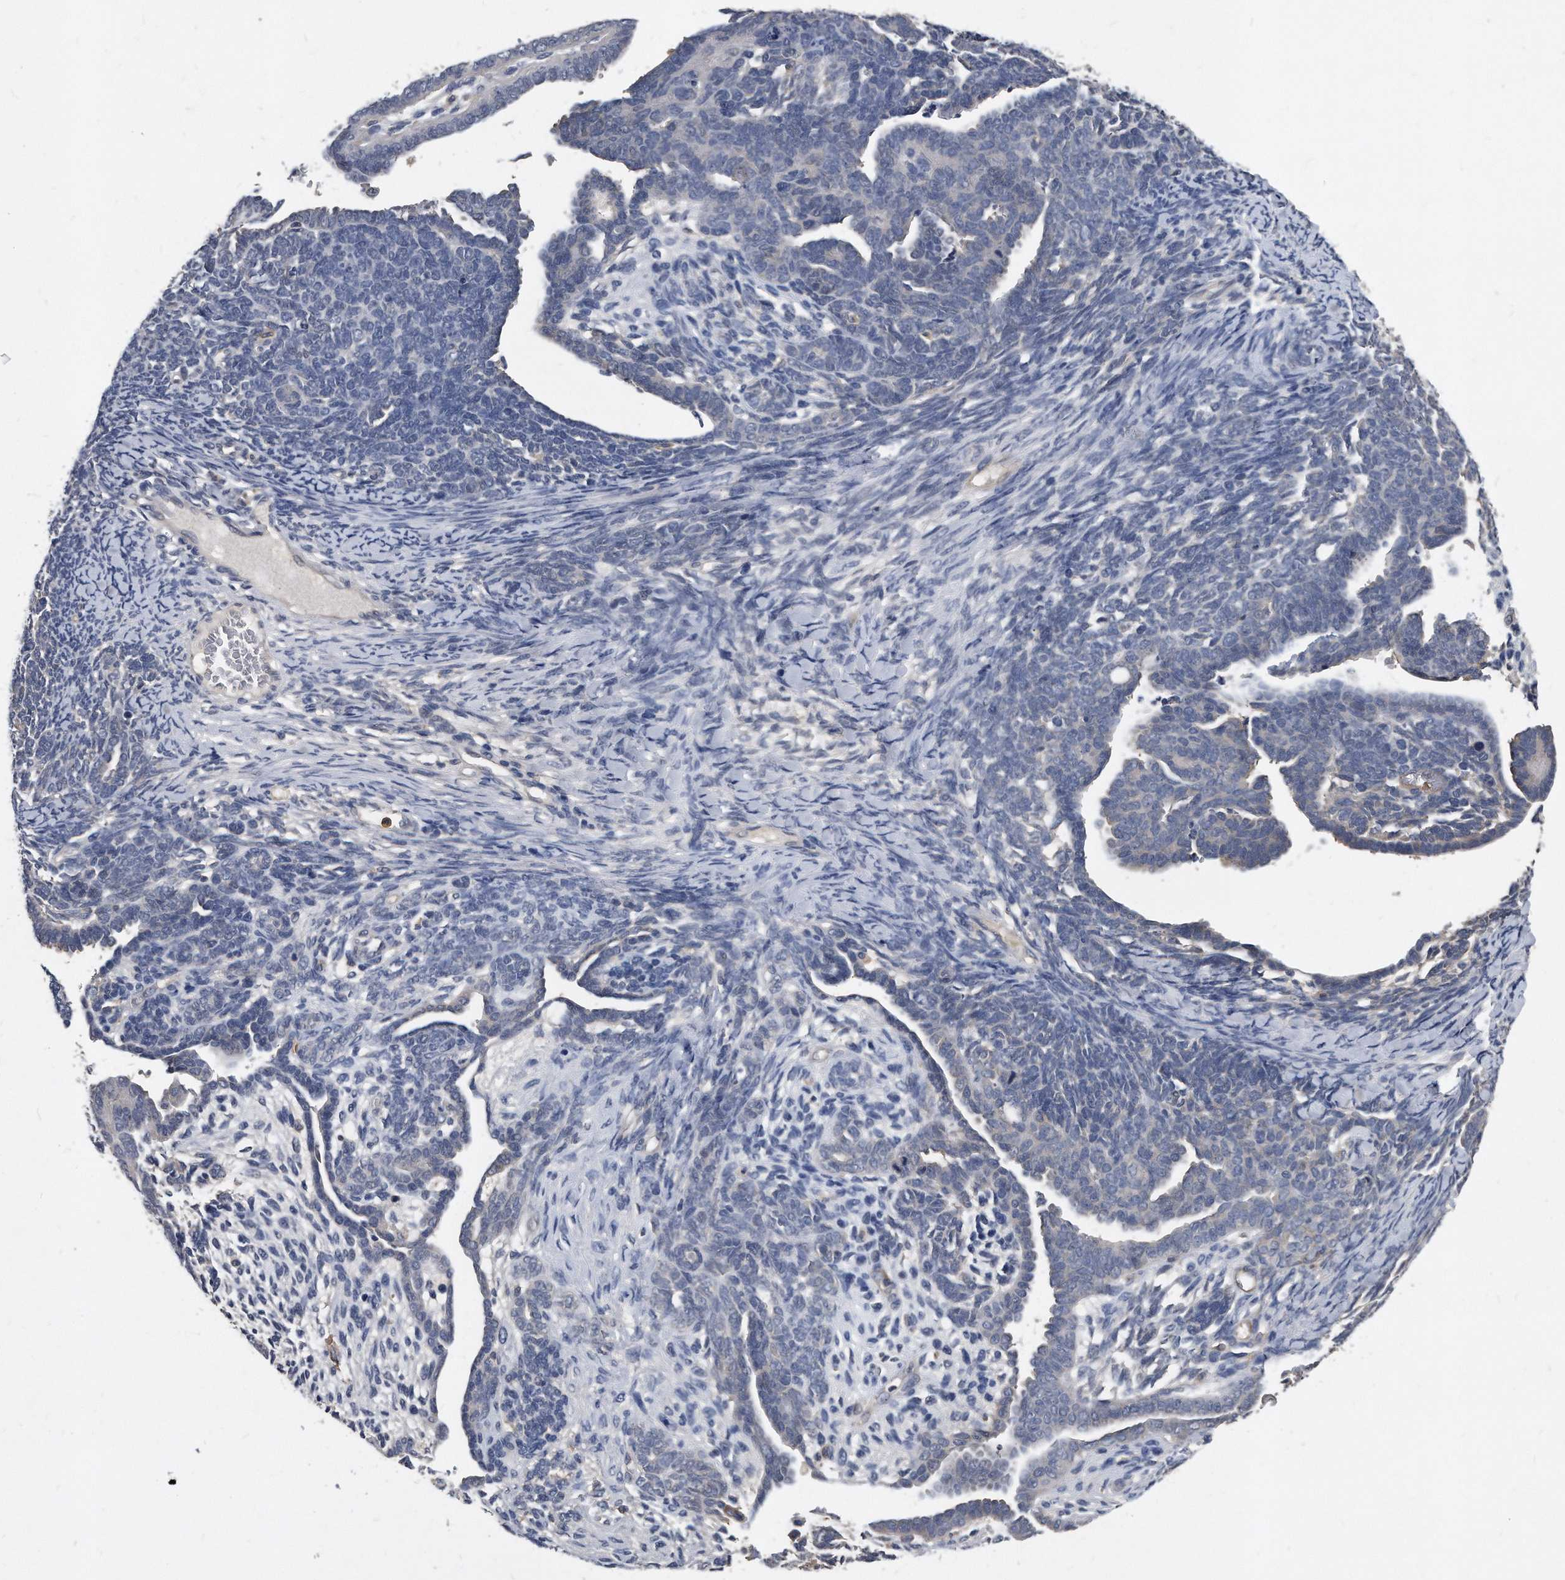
{"staining": {"intensity": "negative", "quantity": "none", "location": "none"}, "tissue": "endometrial cancer", "cell_type": "Tumor cells", "image_type": "cancer", "snomed": [{"axis": "morphology", "description": "Neoplasm, malignant, NOS"}, {"axis": "topography", "description": "Endometrium"}], "caption": "Immunohistochemistry photomicrograph of neoplastic tissue: endometrial neoplasm (malignant) stained with DAB reveals no significant protein positivity in tumor cells.", "gene": "HOMER3", "patient": {"sex": "female", "age": 74}}